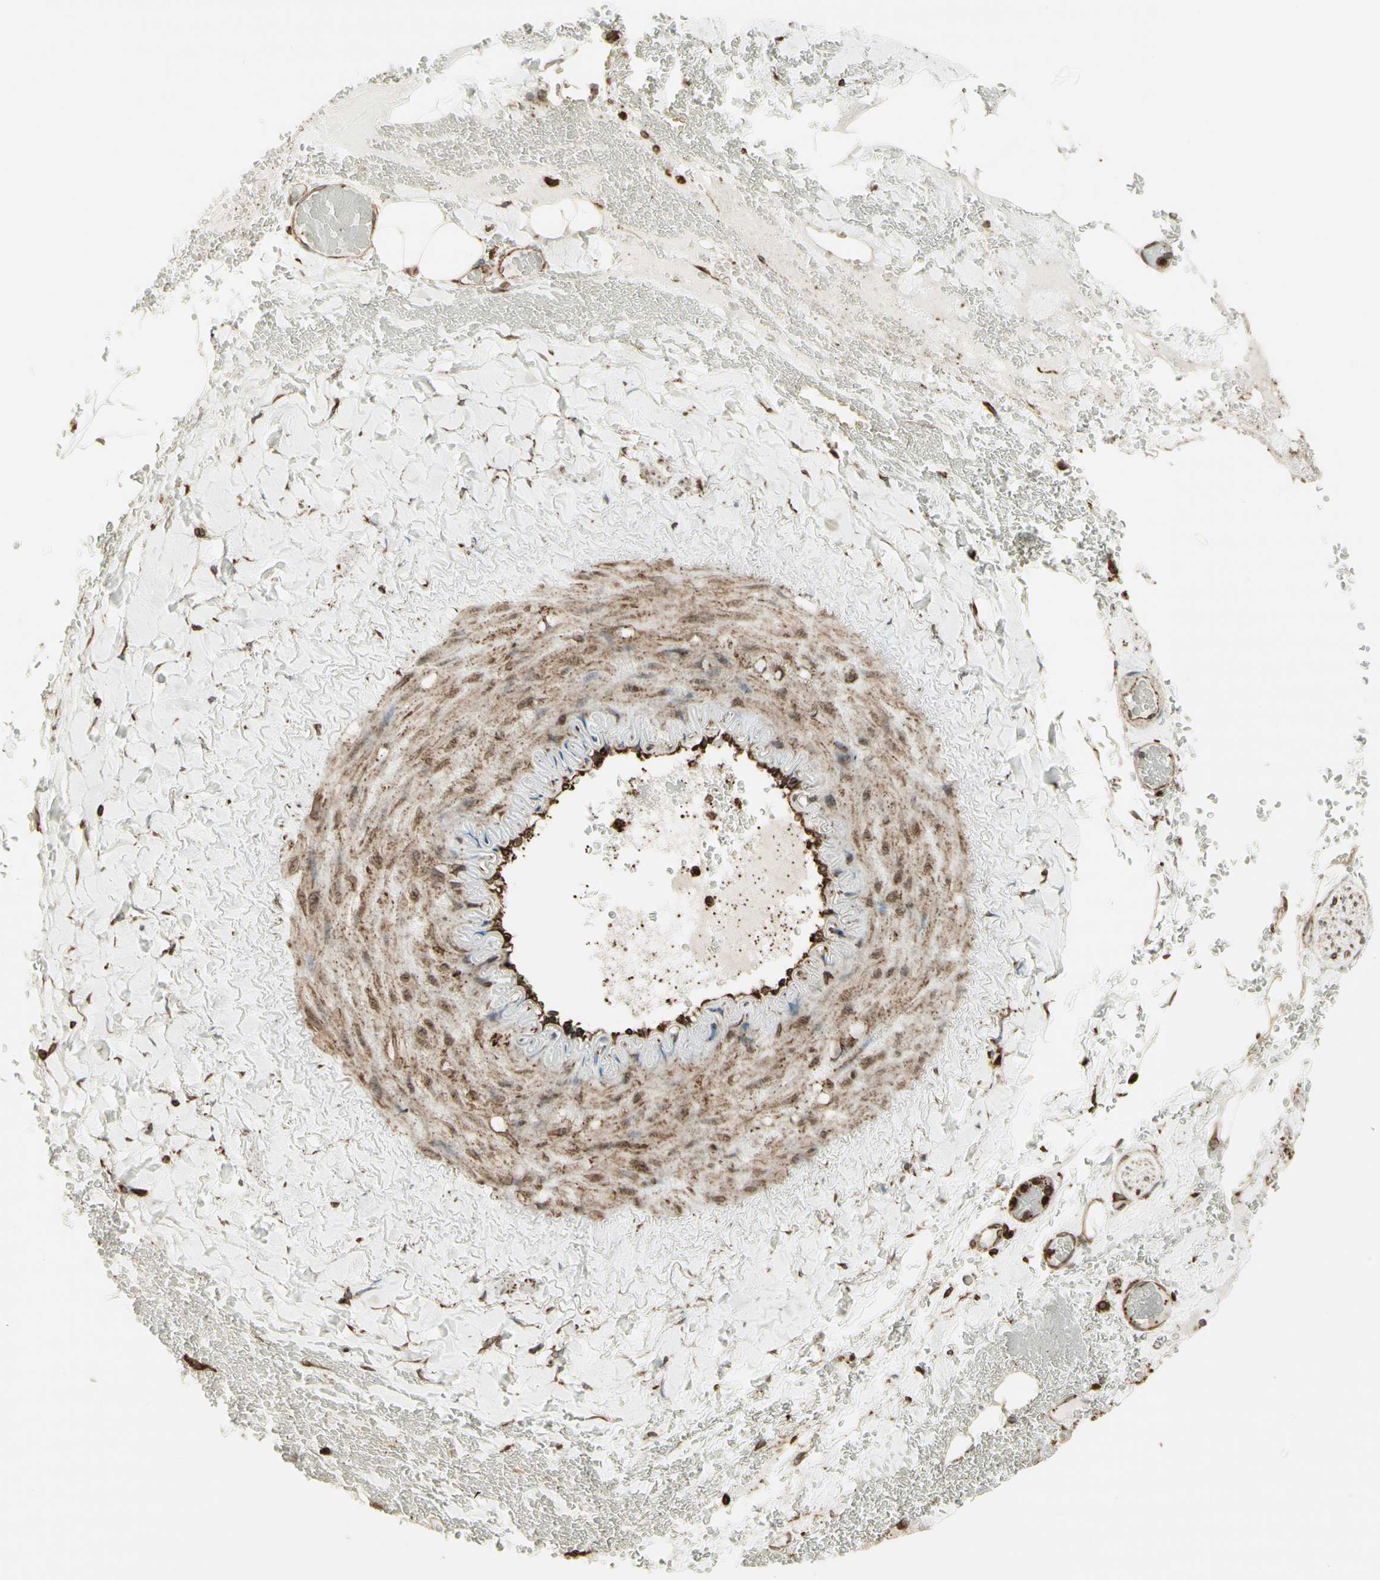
{"staining": {"intensity": "moderate", "quantity": ">75%", "location": "cytoplasmic/membranous"}, "tissue": "adipose tissue", "cell_type": "Adipocytes", "image_type": "normal", "snomed": [{"axis": "morphology", "description": "Normal tissue, NOS"}, {"axis": "topography", "description": "Peripheral nerve tissue"}], "caption": "Adipocytes show medium levels of moderate cytoplasmic/membranous positivity in about >75% of cells in unremarkable human adipose tissue.", "gene": "CANX", "patient": {"sex": "male", "age": 70}}